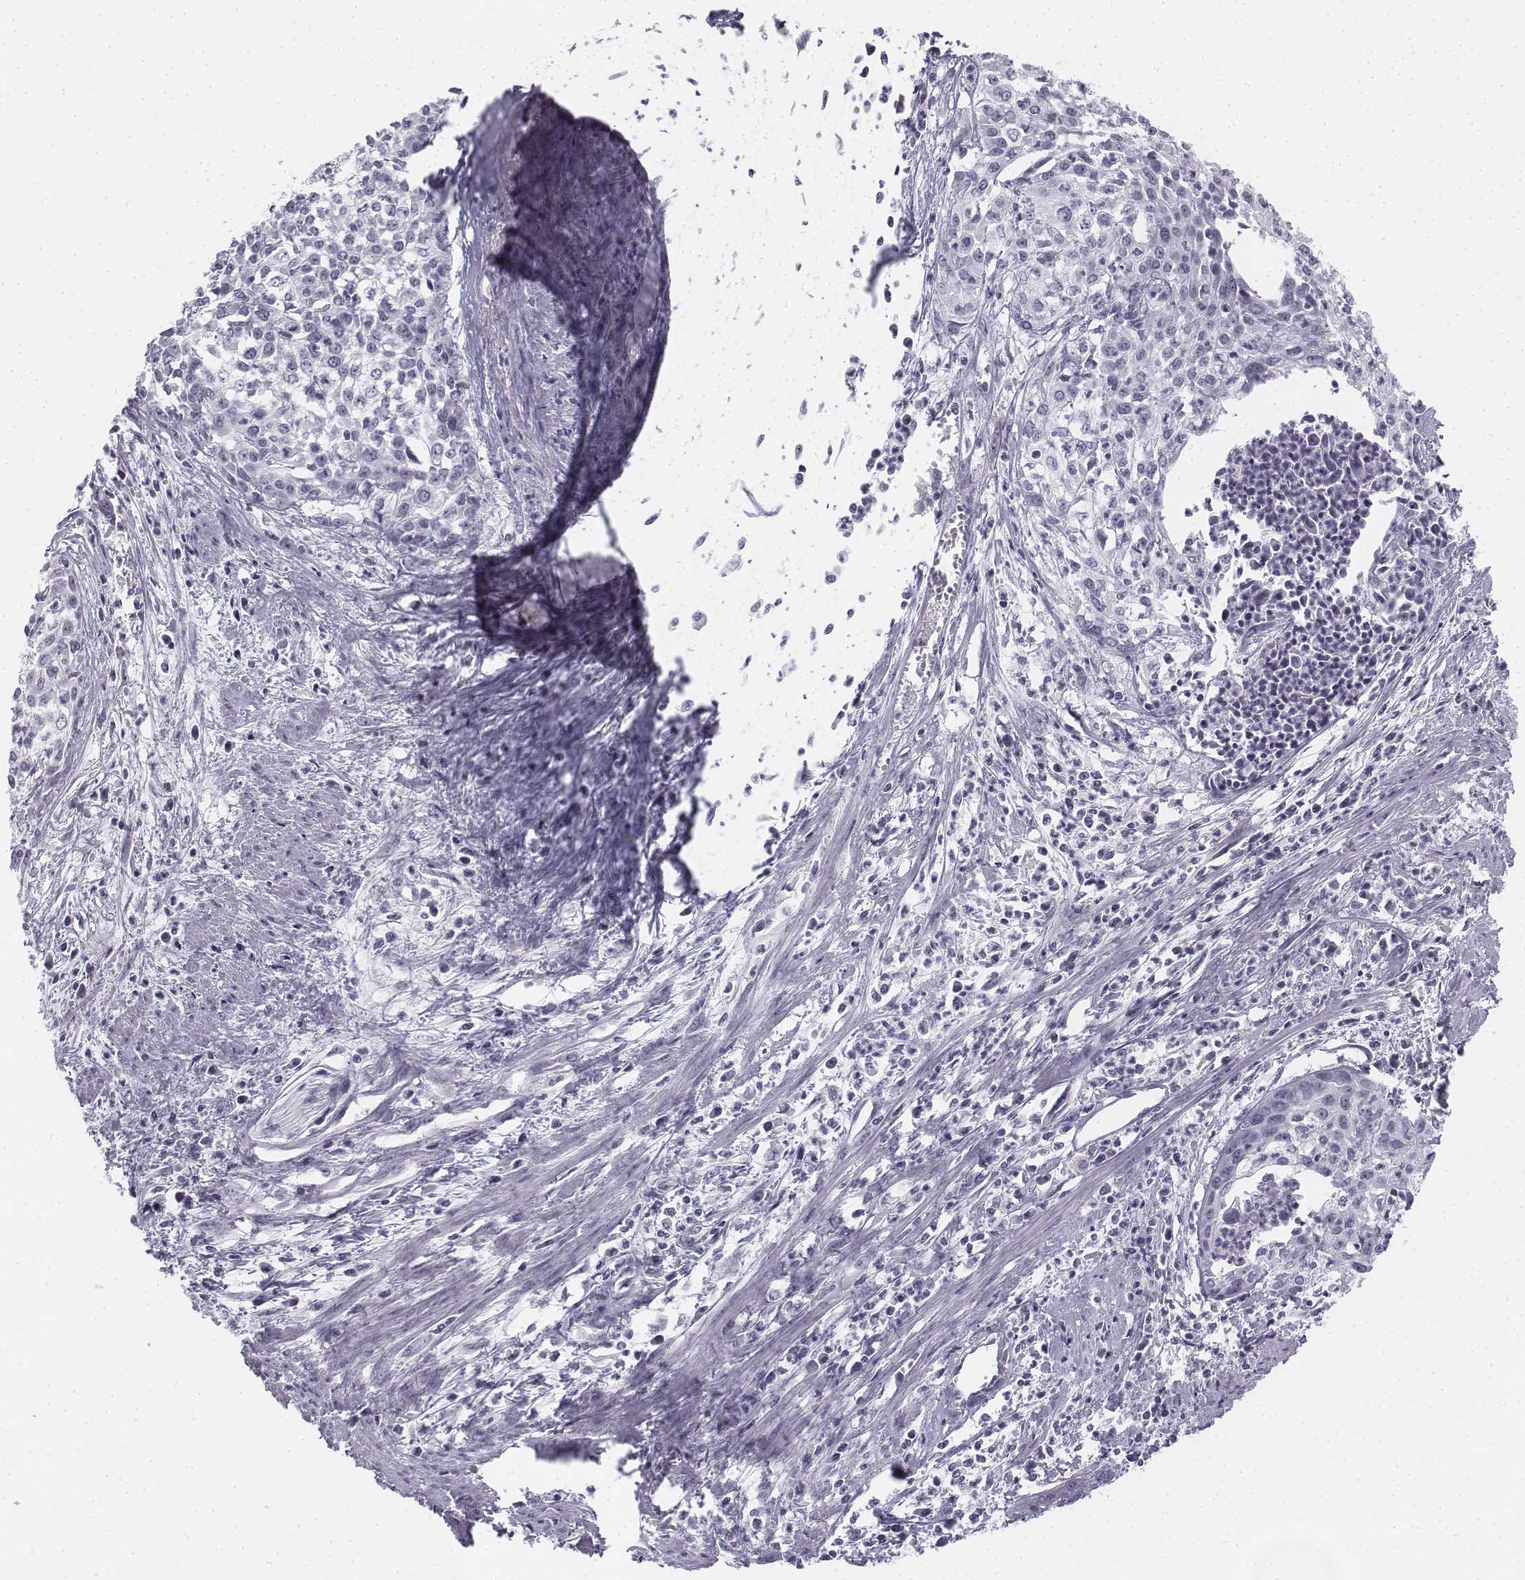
{"staining": {"intensity": "negative", "quantity": "none", "location": "none"}, "tissue": "cervical cancer", "cell_type": "Tumor cells", "image_type": "cancer", "snomed": [{"axis": "morphology", "description": "Squamous cell carcinoma, NOS"}, {"axis": "topography", "description": "Cervix"}], "caption": "Immunohistochemical staining of human cervical cancer (squamous cell carcinoma) shows no significant positivity in tumor cells.", "gene": "PENK", "patient": {"sex": "female", "age": 39}}